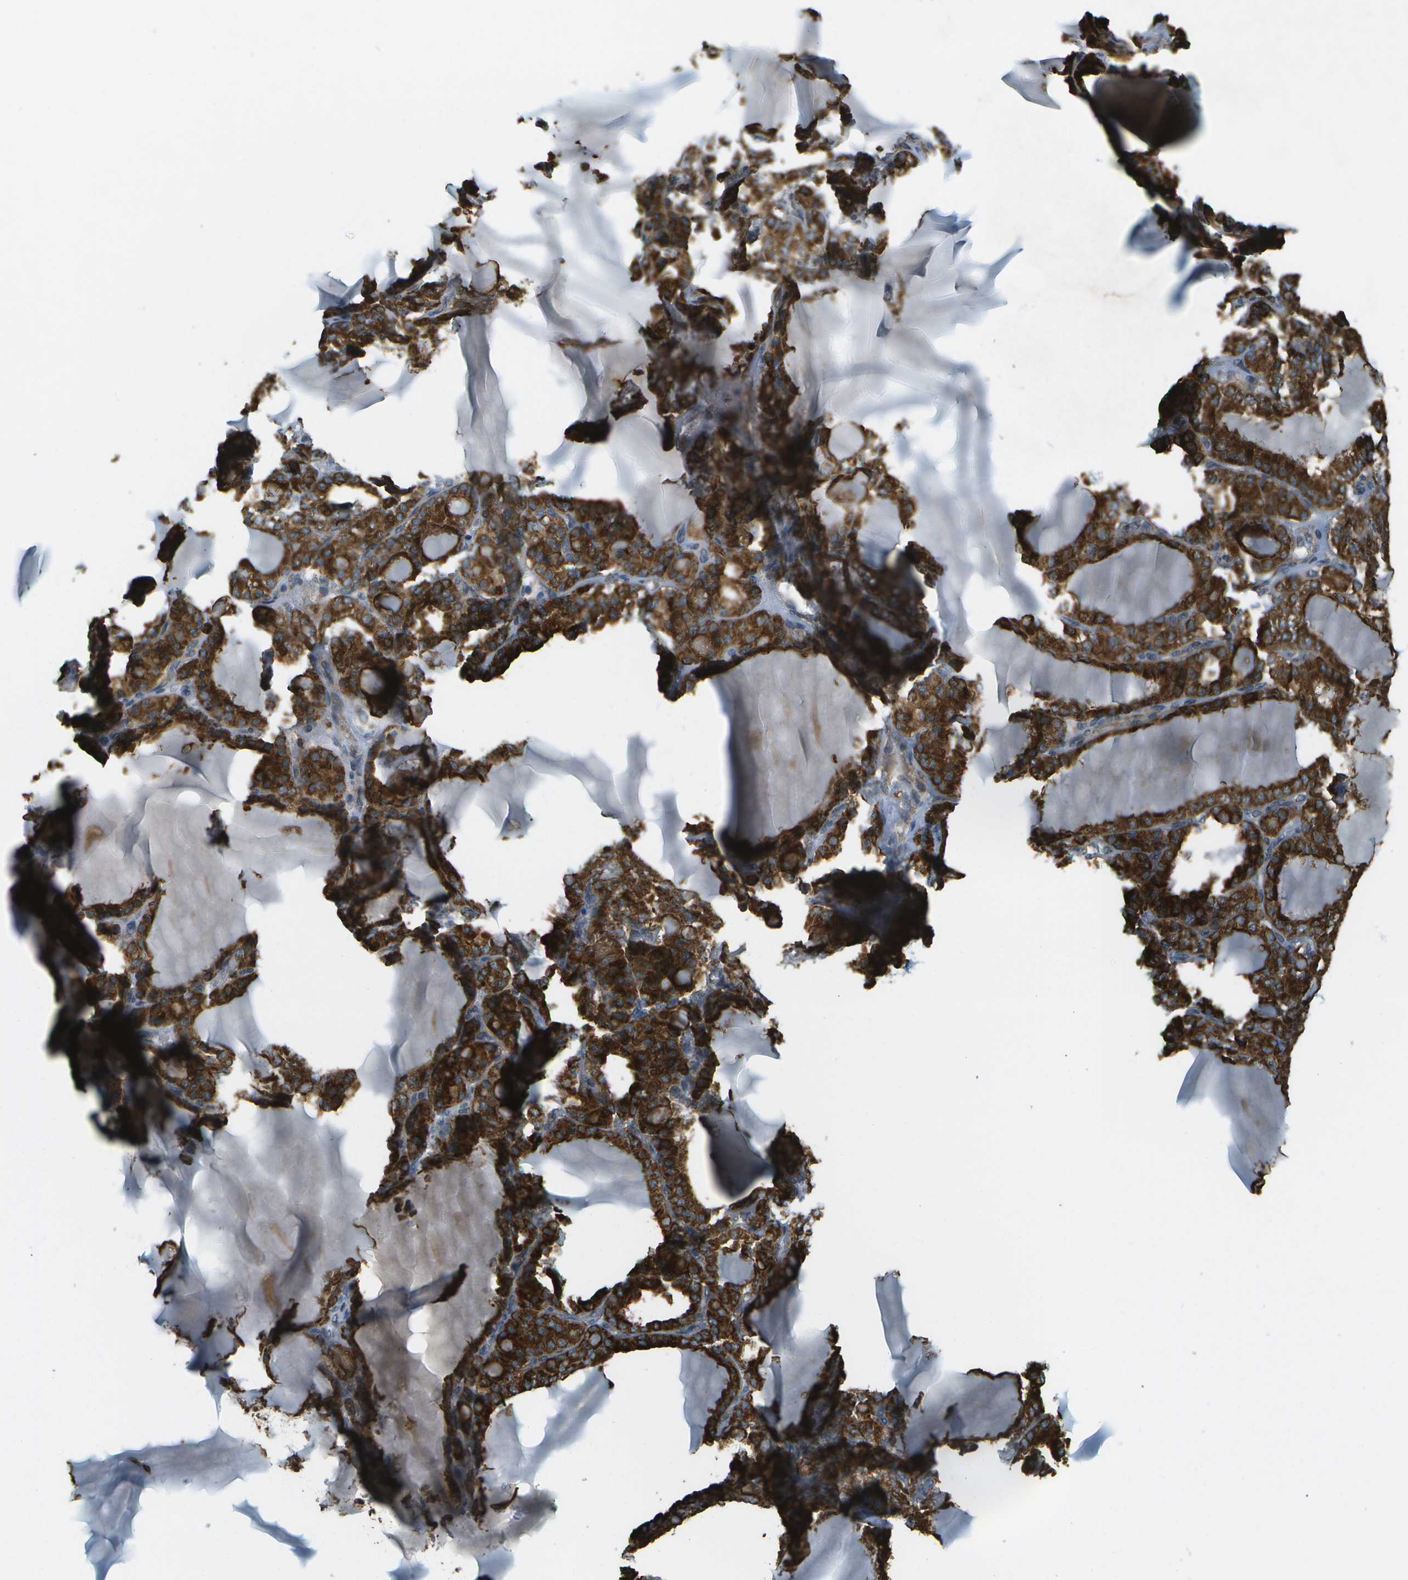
{"staining": {"intensity": "strong", "quantity": ">75%", "location": "cytoplasmic/membranous"}, "tissue": "thyroid gland", "cell_type": "Glandular cells", "image_type": "normal", "snomed": [{"axis": "morphology", "description": "Normal tissue, NOS"}, {"axis": "topography", "description": "Thyroid gland"}], "caption": "Immunohistochemical staining of normal human thyroid gland displays >75% levels of strong cytoplasmic/membranous protein positivity in approximately >75% of glandular cells. (DAB (3,3'-diaminobenzidine) IHC, brown staining for protein, blue staining for nuclei).", "gene": "USP30", "patient": {"sex": "female", "age": 28}}